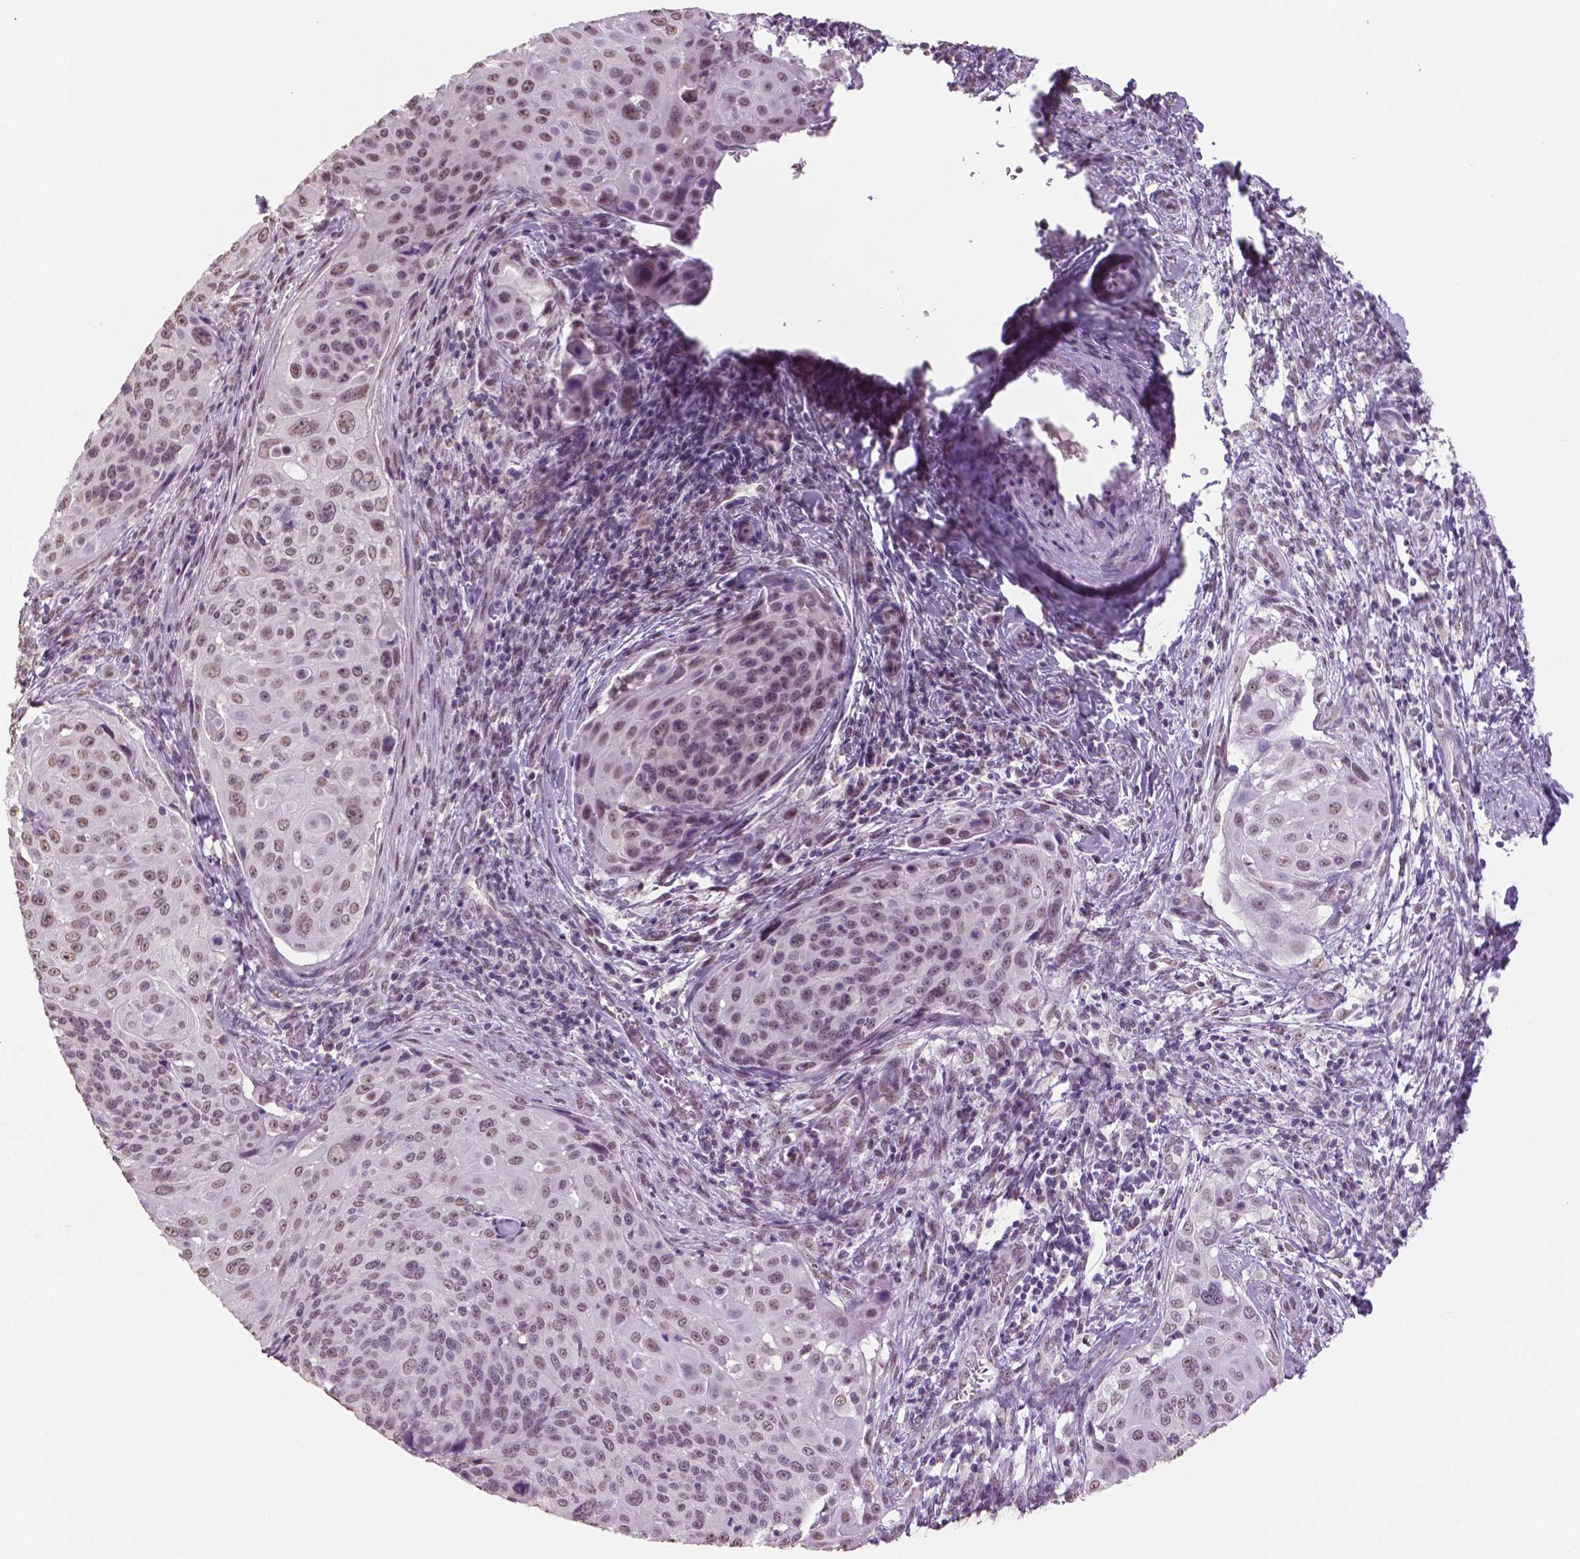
{"staining": {"intensity": "weak", "quantity": "25%-75%", "location": "nuclear"}, "tissue": "cervical cancer", "cell_type": "Tumor cells", "image_type": "cancer", "snomed": [{"axis": "morphology", "description": "Squamous cell carcinoma, NOS"}, {"axis": "topography", "description": "Cervix"}], "caption": "The micrograph exhibits immunohistochemical staining of cervical squamous cell carcinoma. There is weak nuclear expression is seen in about 25%-75% of tumor cells.", "gene": "IGF2BP1", "patient": {"sex": "female", "age": 49}}